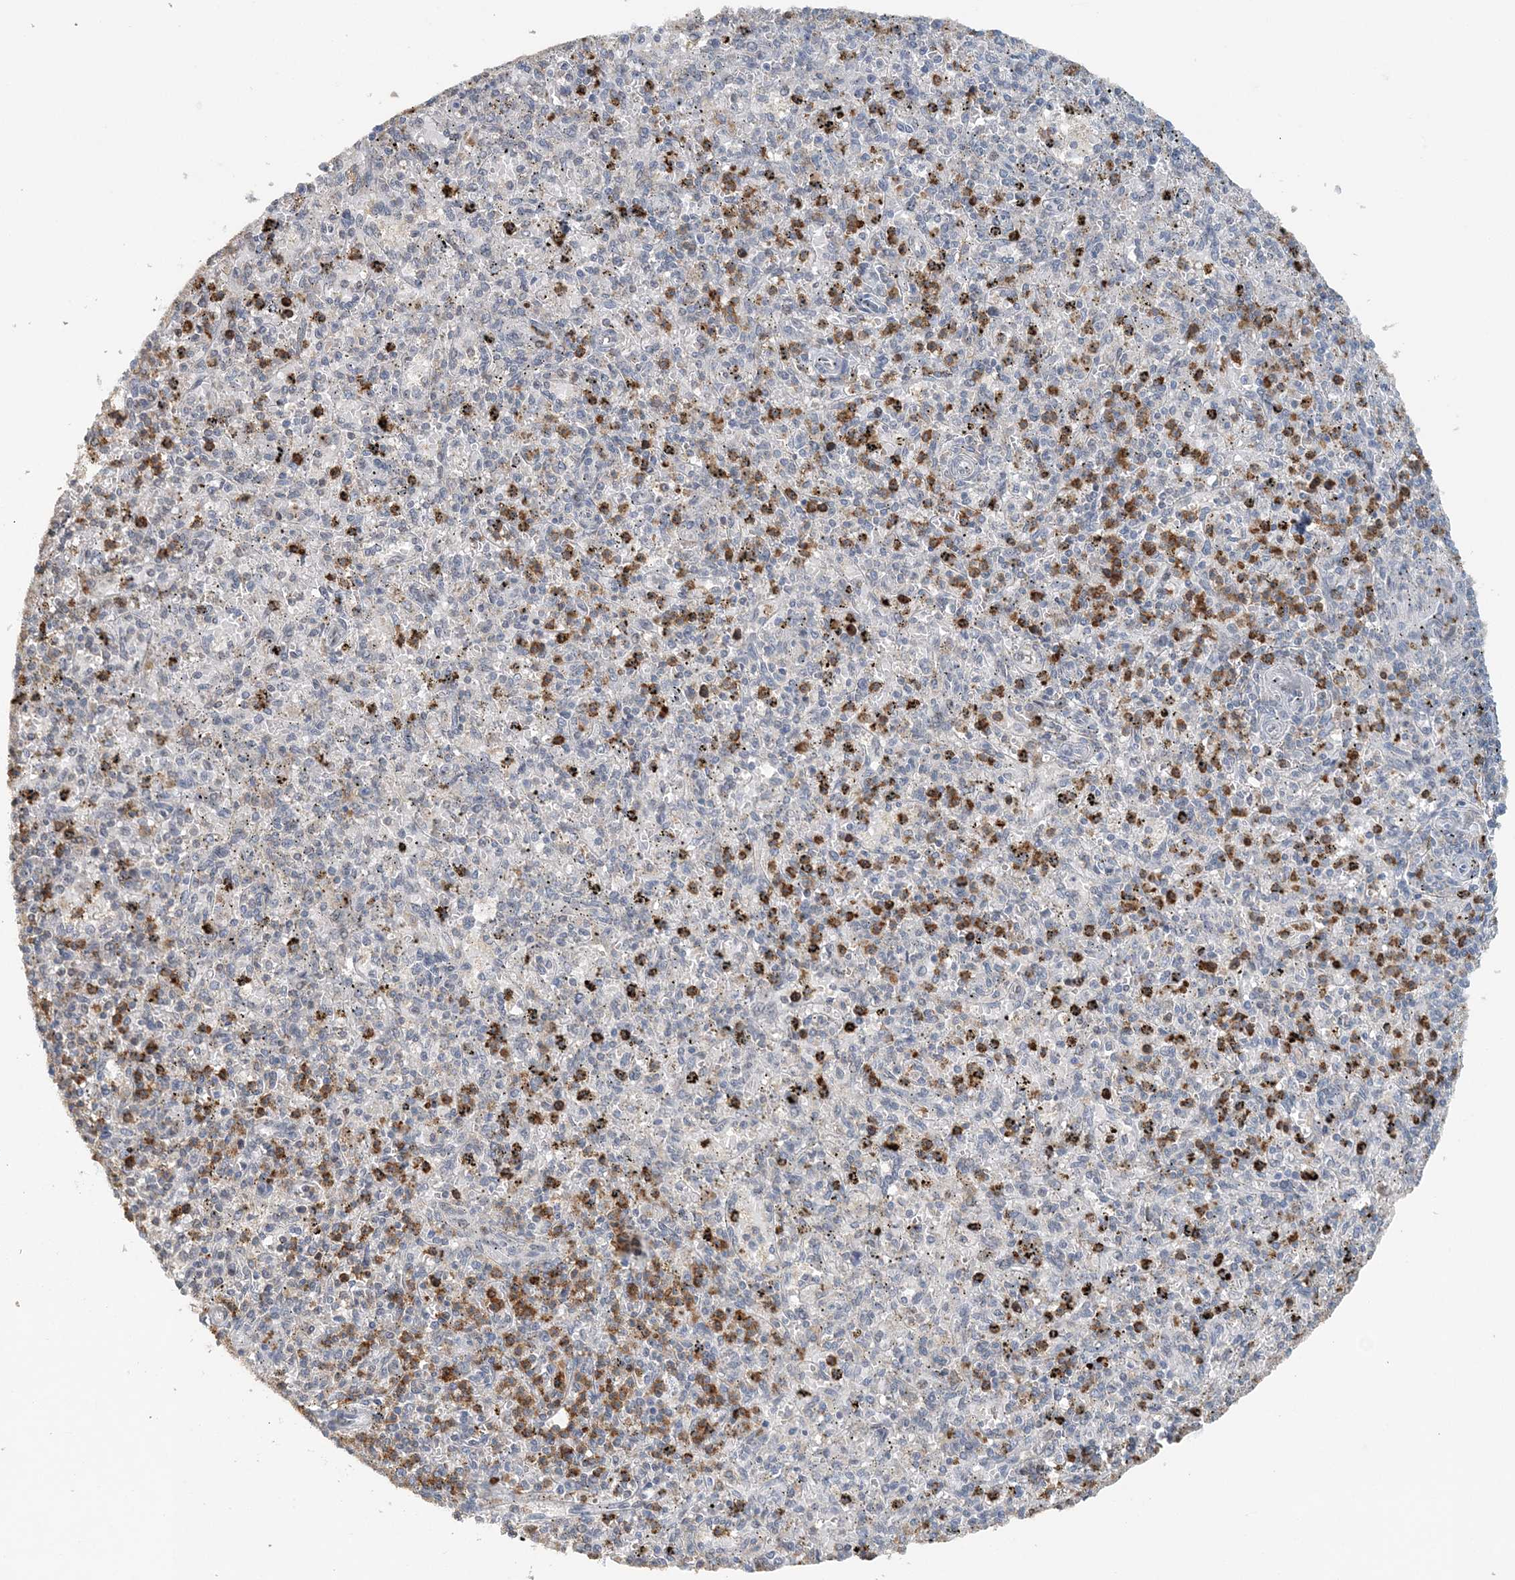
{"staining": {"intensity": "strong", "quantity": "<25%", "location": "cytoplasmic/membranous"}, "tissue": "spleen", "cell_type": "Cells in red pulp", "image_type": "normal", "snomed": [{"axis": "morphology", "description": "Normal tissue, NOS"}, {"axis": "topography", "description": "Spleen"}], "caption": "An IHC photomicrograph of unremarkable tissue is shown. Protein staining in brown highlights strong cytoplasmic/membranous positivity in spleen within cells in red pulp. Nuclei are stained in blue.", "gene": "FAM110A", "patient": {"sex": "male", "age": 72}}